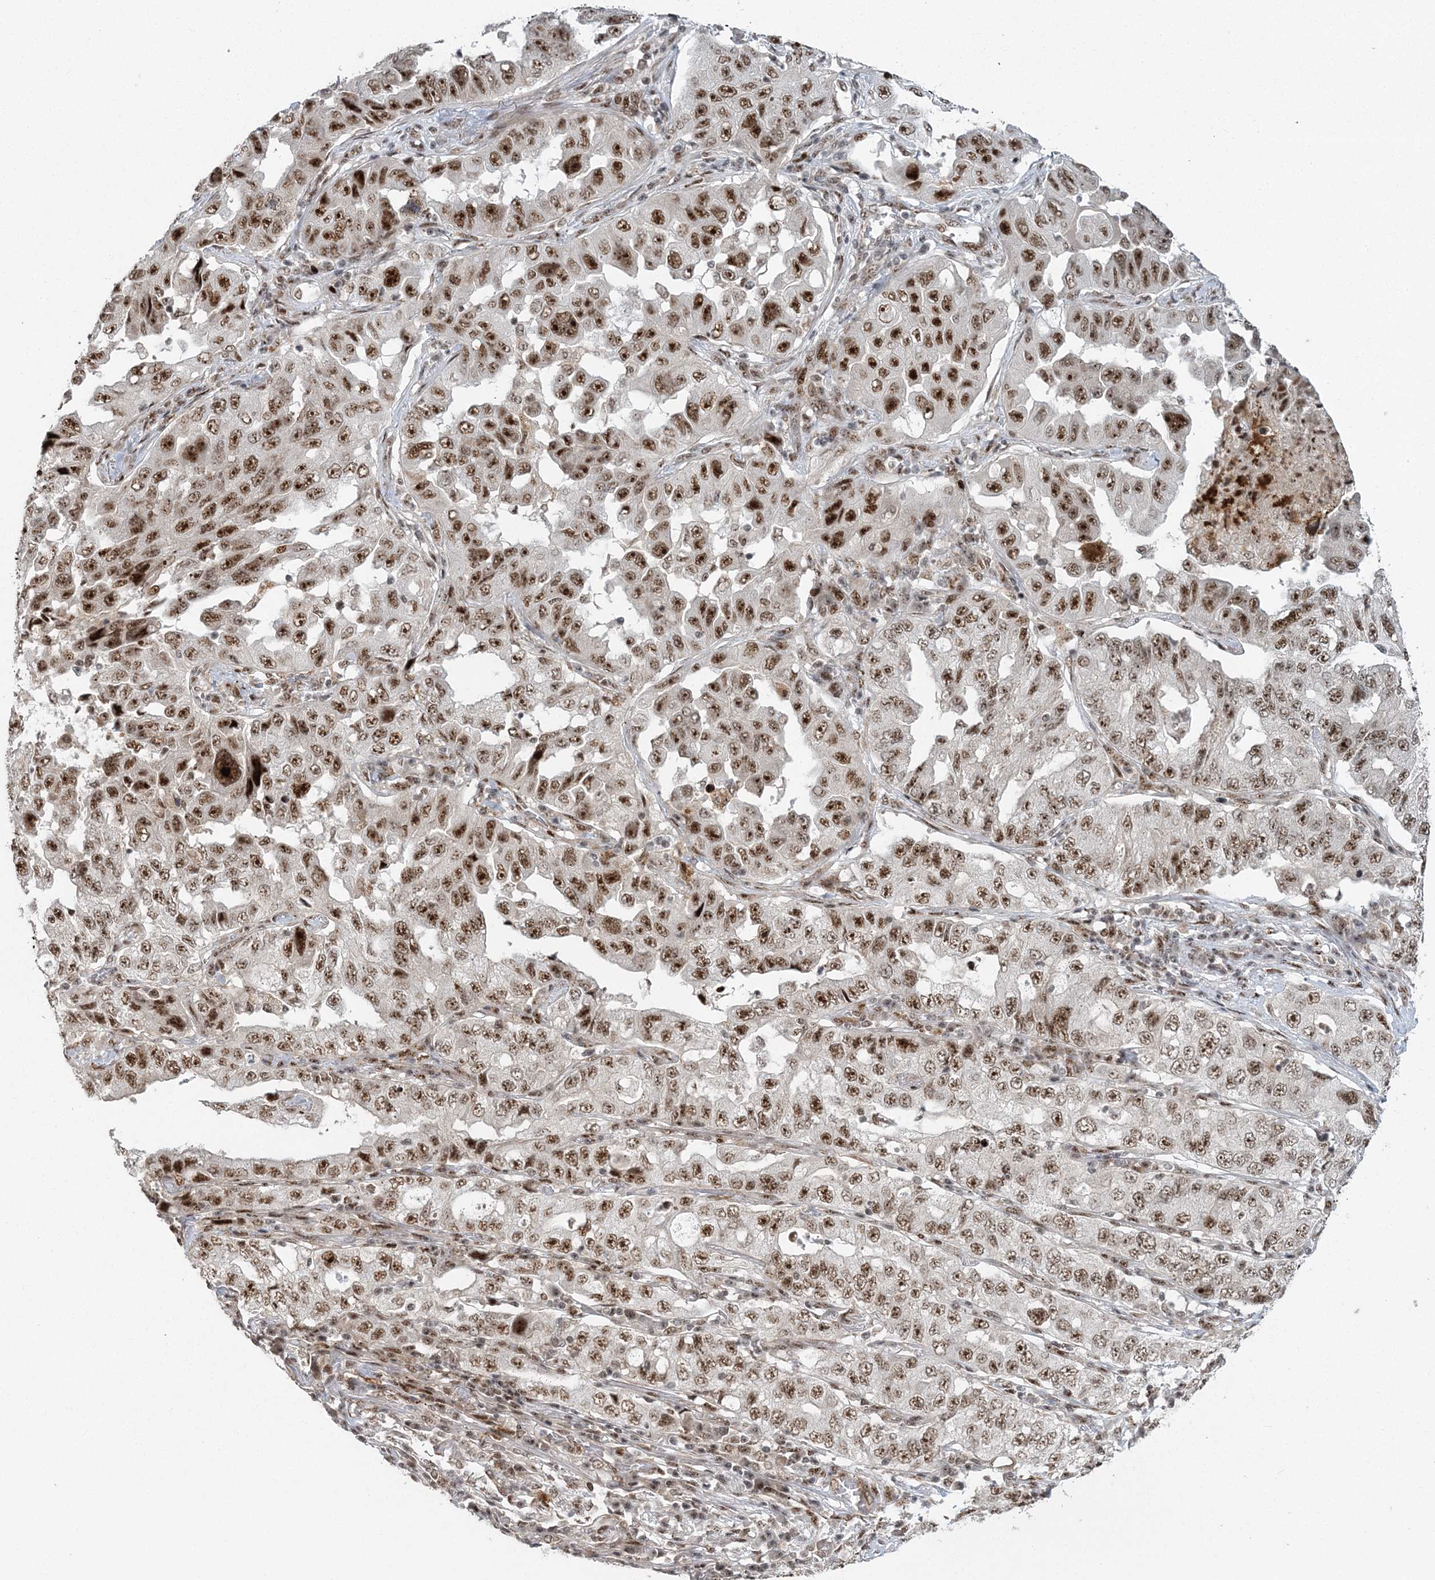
{"staining": {"intensity": "moderate", "quantity": ">75%", "location": "nuclear"}, "tissue": "lung cancer", "cell_type": "Tumor cells", "image_type": "cancer", "snomed": [{"axis": "morphology", "description": "Adenocarcinoma, NOS"}, {"axis": "topography", "description": "Lung"}], "caption": "Immunohistochemical staining of lung adenocarcinoma exhibits medium levels of moderate nuclear protein expression in approximately >75% of tumor cells.", "gene": "CWC22", "patient": {"sex": "female", "age": 51}}